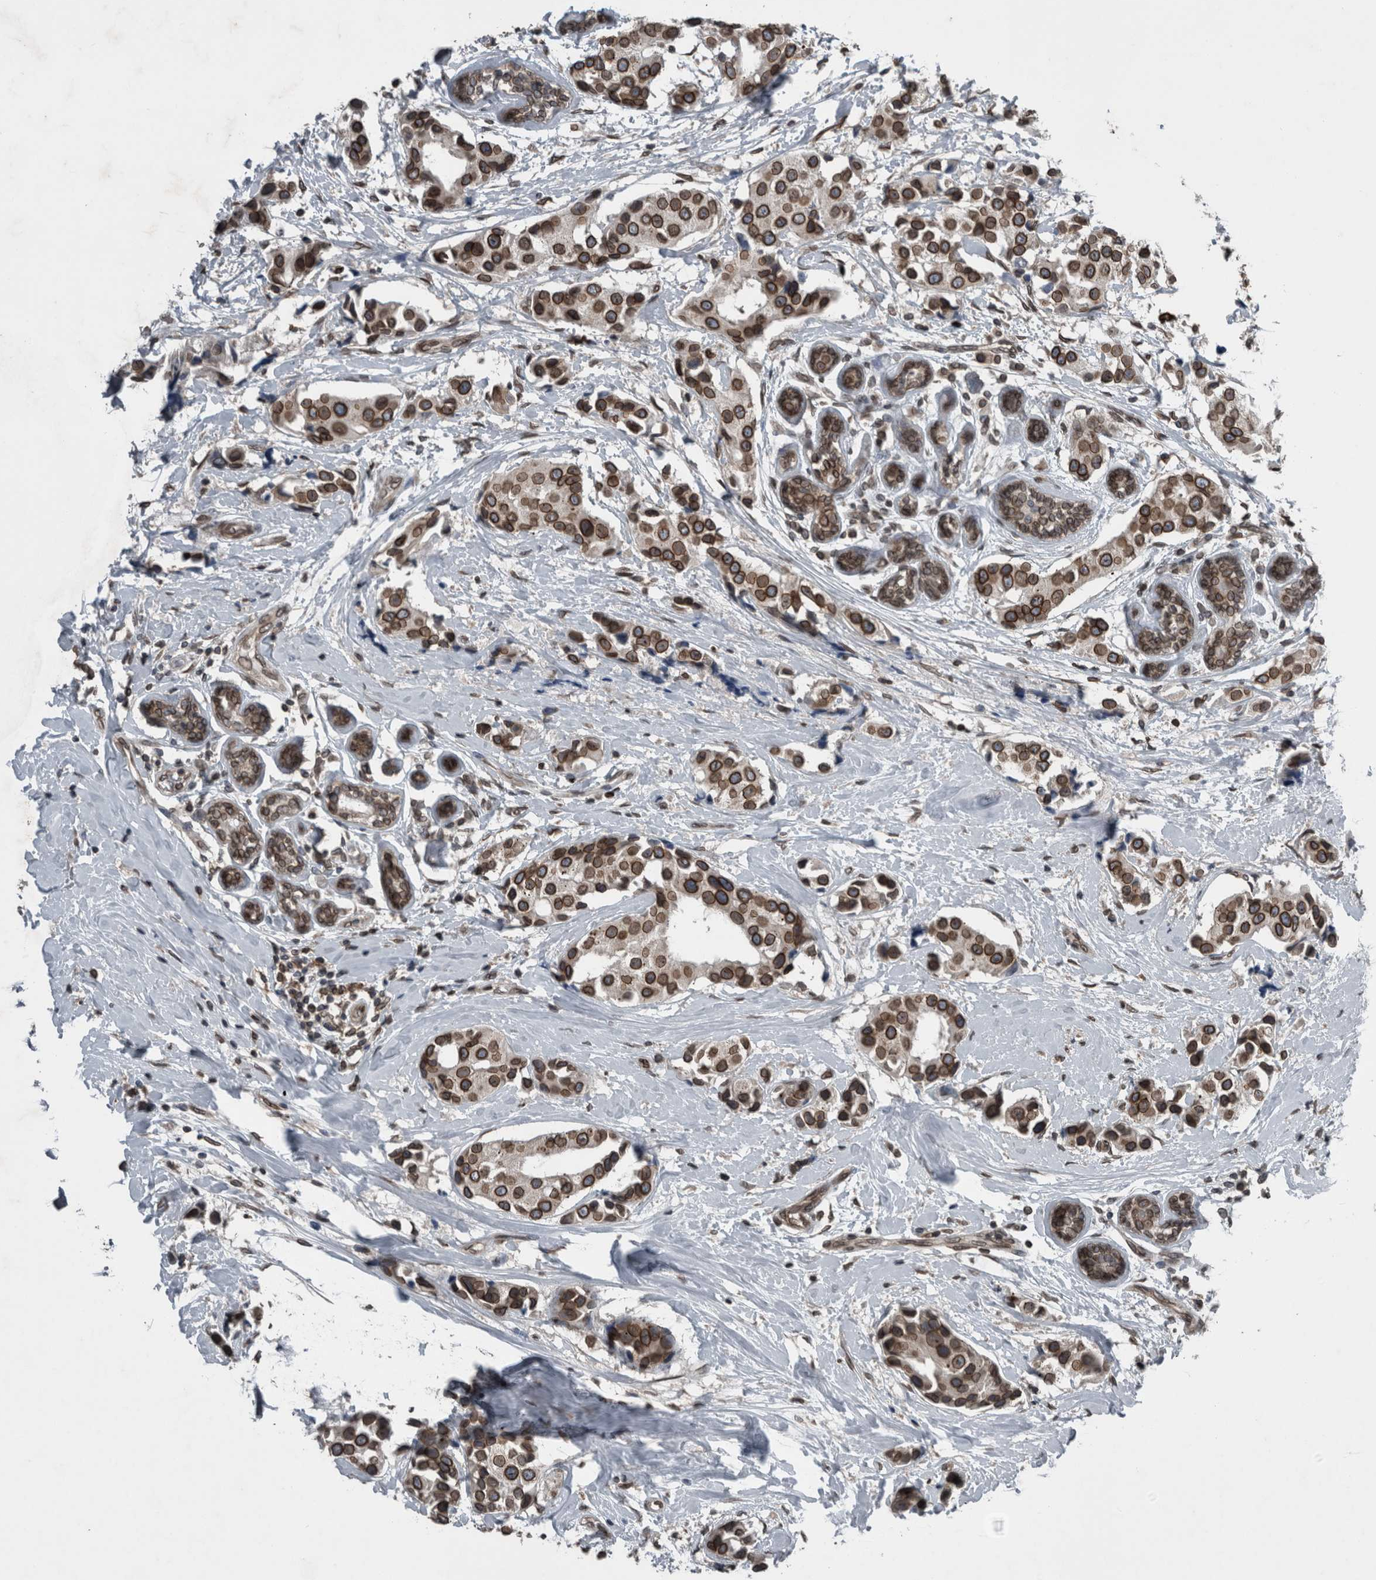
{"staining": {"intensity": "strong", "quantity": ">75%", "location": "cytoplasmic/membranous,nuclear"}, "tissue": "breast cancer", "cell_type": "Tumor cells", "image_type": "cancer", "snomed": [{"axis": "morphology", "description": "Normal tissue, NOS"}, {"axis": "morphology", "description": "Duct carcinoma"}, {"axis": "topography", "description": "Breast"}], "caption": "Immunohistochemistry (IHC) (DAB) staining of human infiltrating ductal carcinoma (breast) reveals strong cytoplasmic/membranous and nuclear protein positivity in approximately >75% of tumor cells. The protein of interest is stained brown, and the nuclei are stained in blue (DAB IHC with brightfield microscopy, high magnification).", "gene": "RANBP2", "patient": {"sex": "female", "age": 39}}